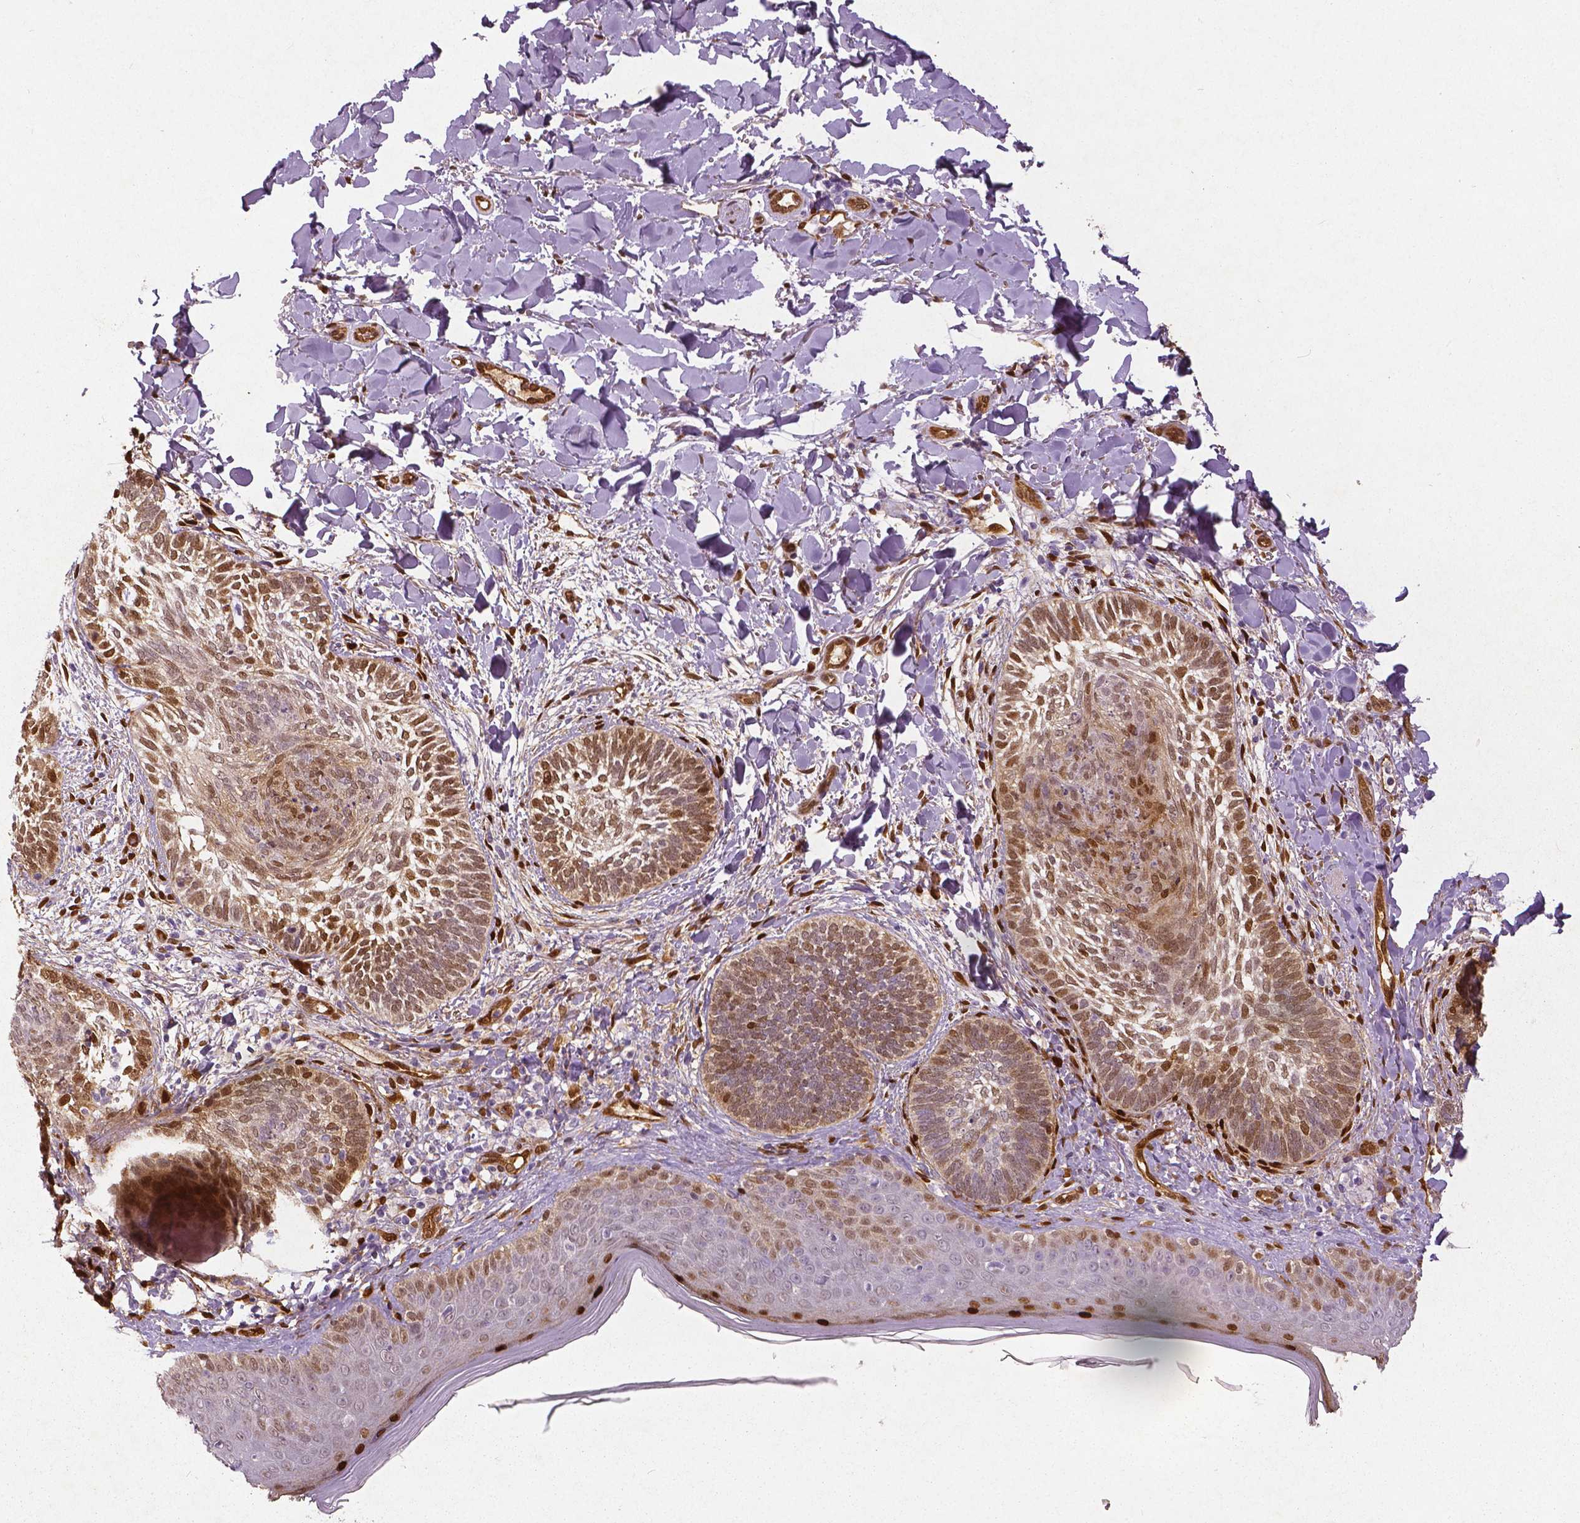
{"staining": {"intensity": "moderate", "quantity": ">75%", "location": "cytoplasmic/membranous,nuclear"}, "tissue": "skin cancer", "cell_type": "Tumor cells", "image_type": "cancer", "snomed": [{"axis": "morphology", "description": "Normal tissue, NOS"}, {"axis": "morphology", "description": "Basal cell carcinoma"}, {"axis": "topography", "description": "Skin"}], "caption": "Approximately >75% of tumor cells in skin basal cell carcinoma exhibit moderate cytoplasmic/membranous and nuclear protein expression as visualized by brown immunohistochemical staining.", "gene": "WWTR1", "patient": {"sex": "male", "age": 46}}